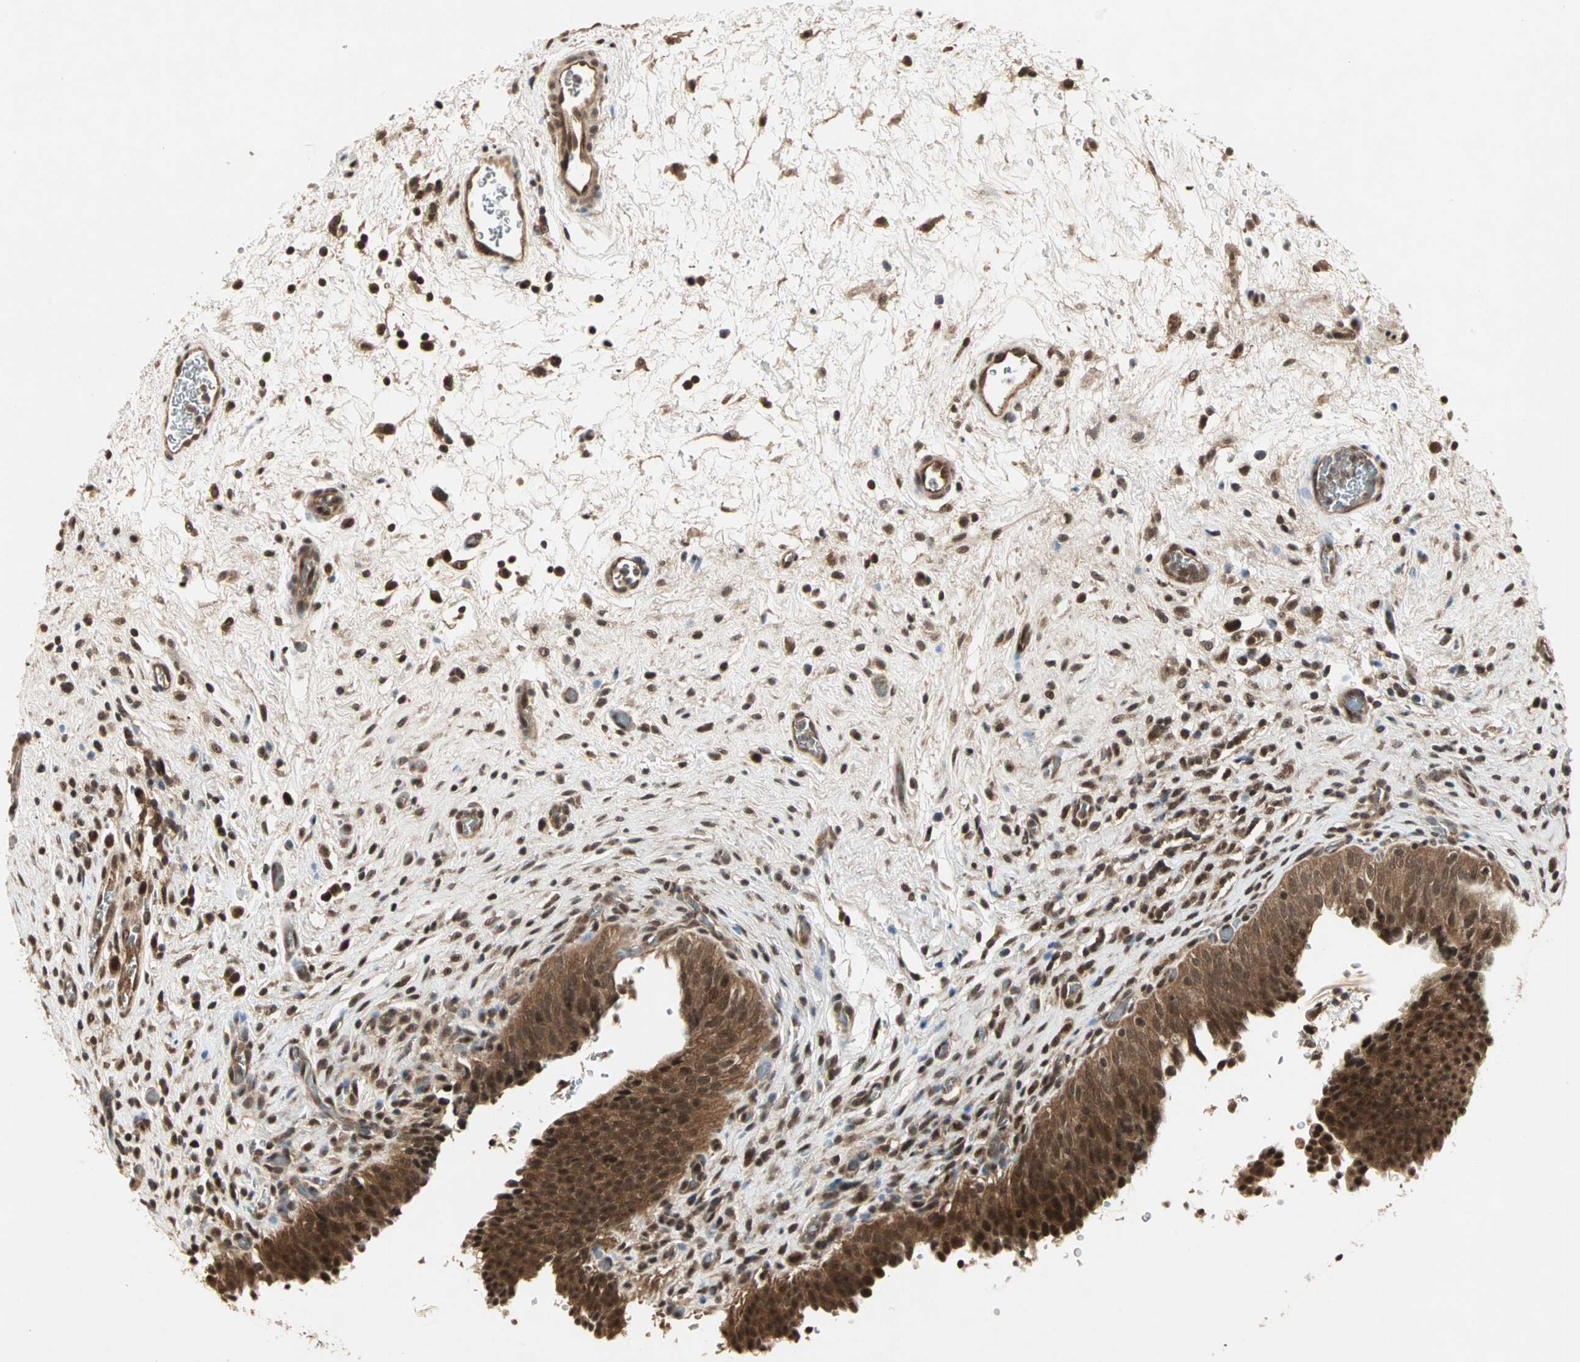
{"staining": {"intensity": "strong", "quantity": ">75%", "location": "cytoplasmic/membranous,nuclear"}, "tissue": "urinary bladder", "cell_type": "Urothelial cells", "image_type": "normal", "snomed": [{"axis": "morphology", "description": "Normal tissue, NOS"}, {"axis": "topography", "description": "Urinary bladder"}], "caption": "Urinary bladder stained with a brown dye exhibits strong cytoplasmic/membranous,nuclear positive expression in about >75% of urothelial cells.", "gene": "CSNK2B", "patient": {"sex": "male", "age": 51}}